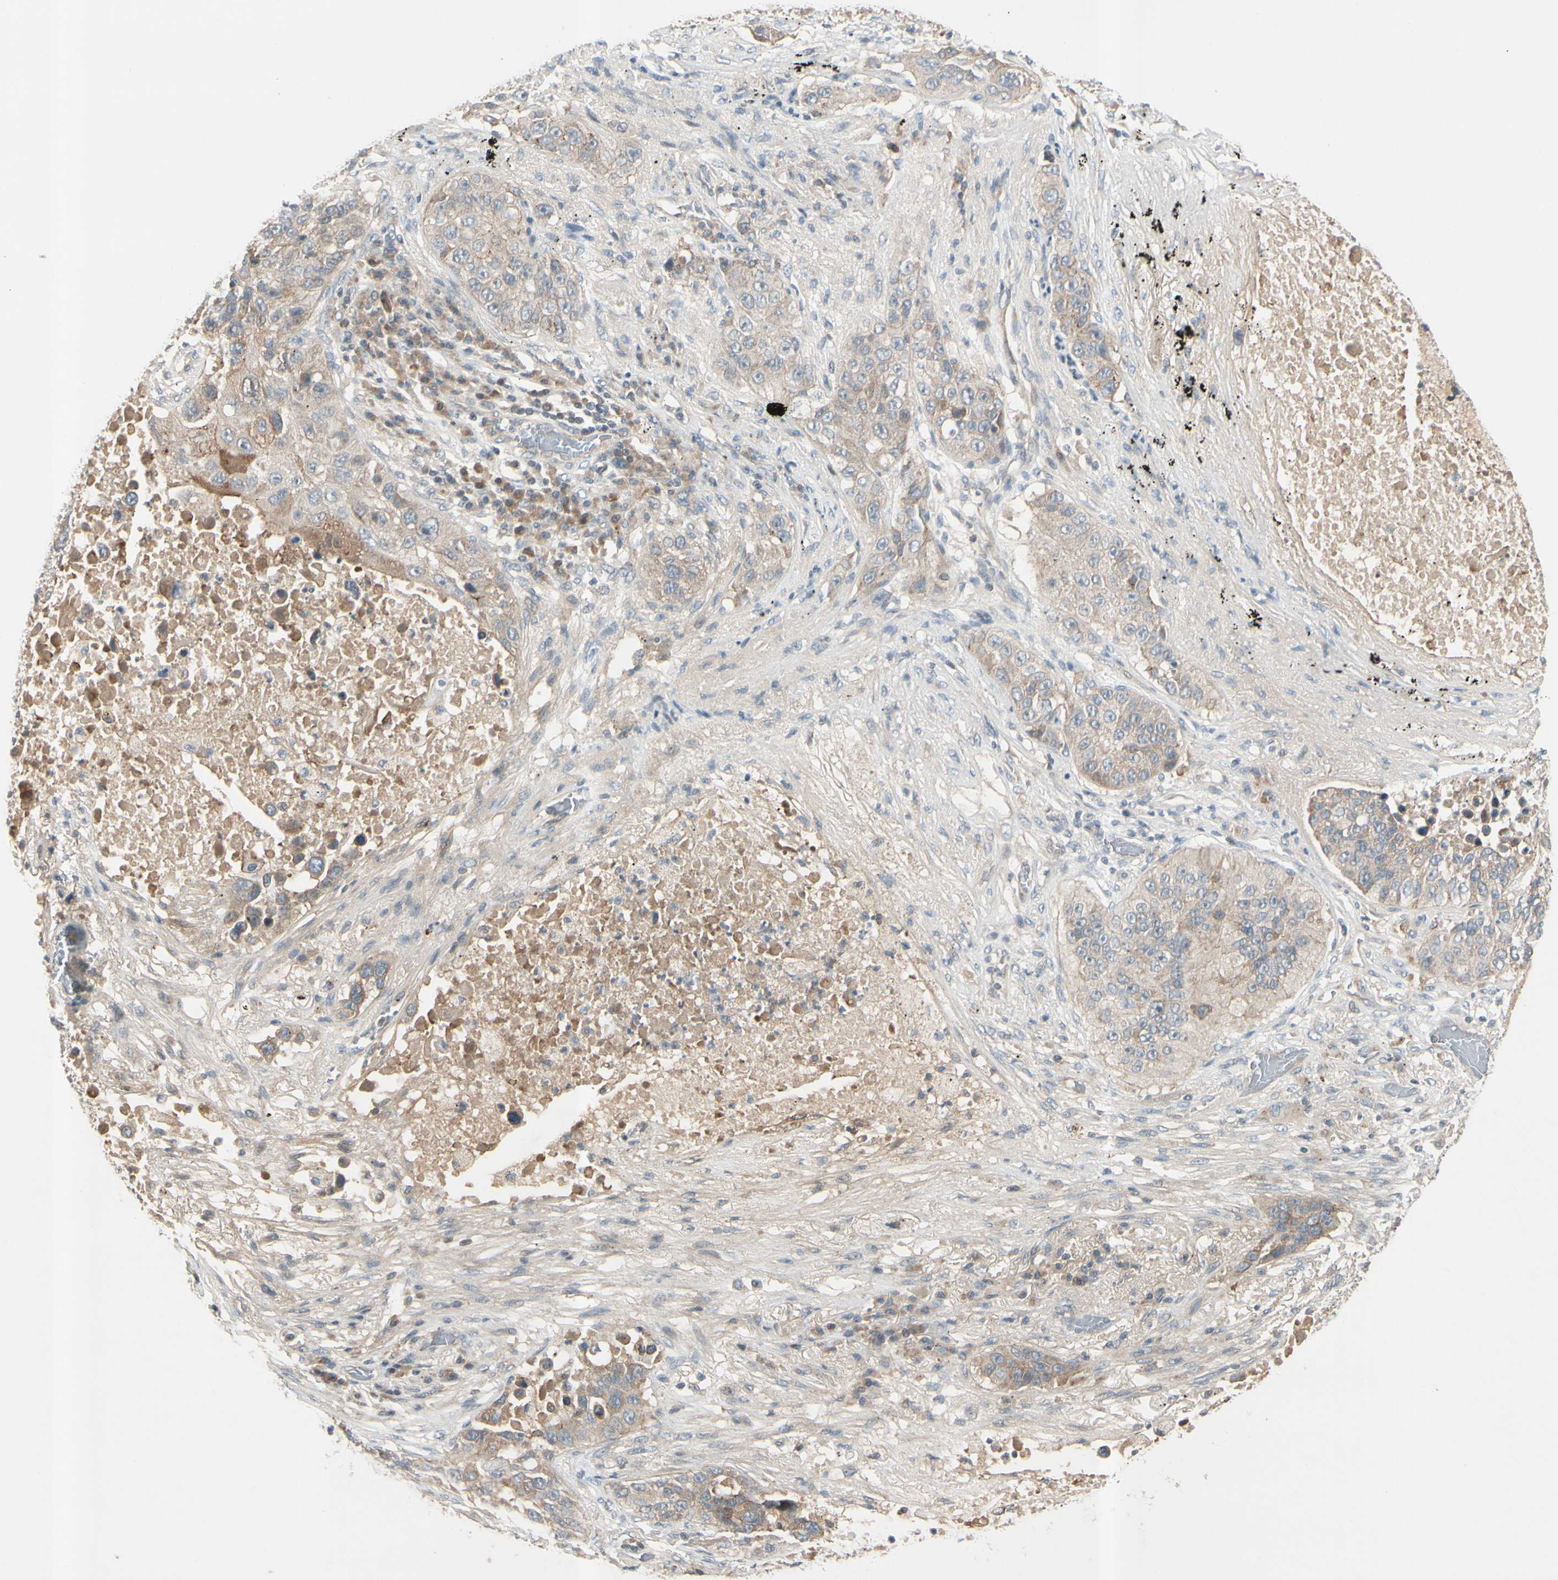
{"staining": {"intensity": "weak", "quantity": ">75%", "location": "cytoplasmic/membranous"}, "tissue": "lung cancer", "cell_type": "Tumor cells", "image_type": "cancer", "snomed": [{"axis": "morphology", "description": "Squamous cell carcinoma, NOS"}, {"axis": "topography", "description": "Lung"}], "caption": "Immunohistochemistry of lung cancer (squamous cell carcinoma) shows low levels of weak cytoplasmic/membranous expression in approximately >75% of tumor cells.", "gene": "ICAM5", "patient": {"sex": "male", "age": 57}}